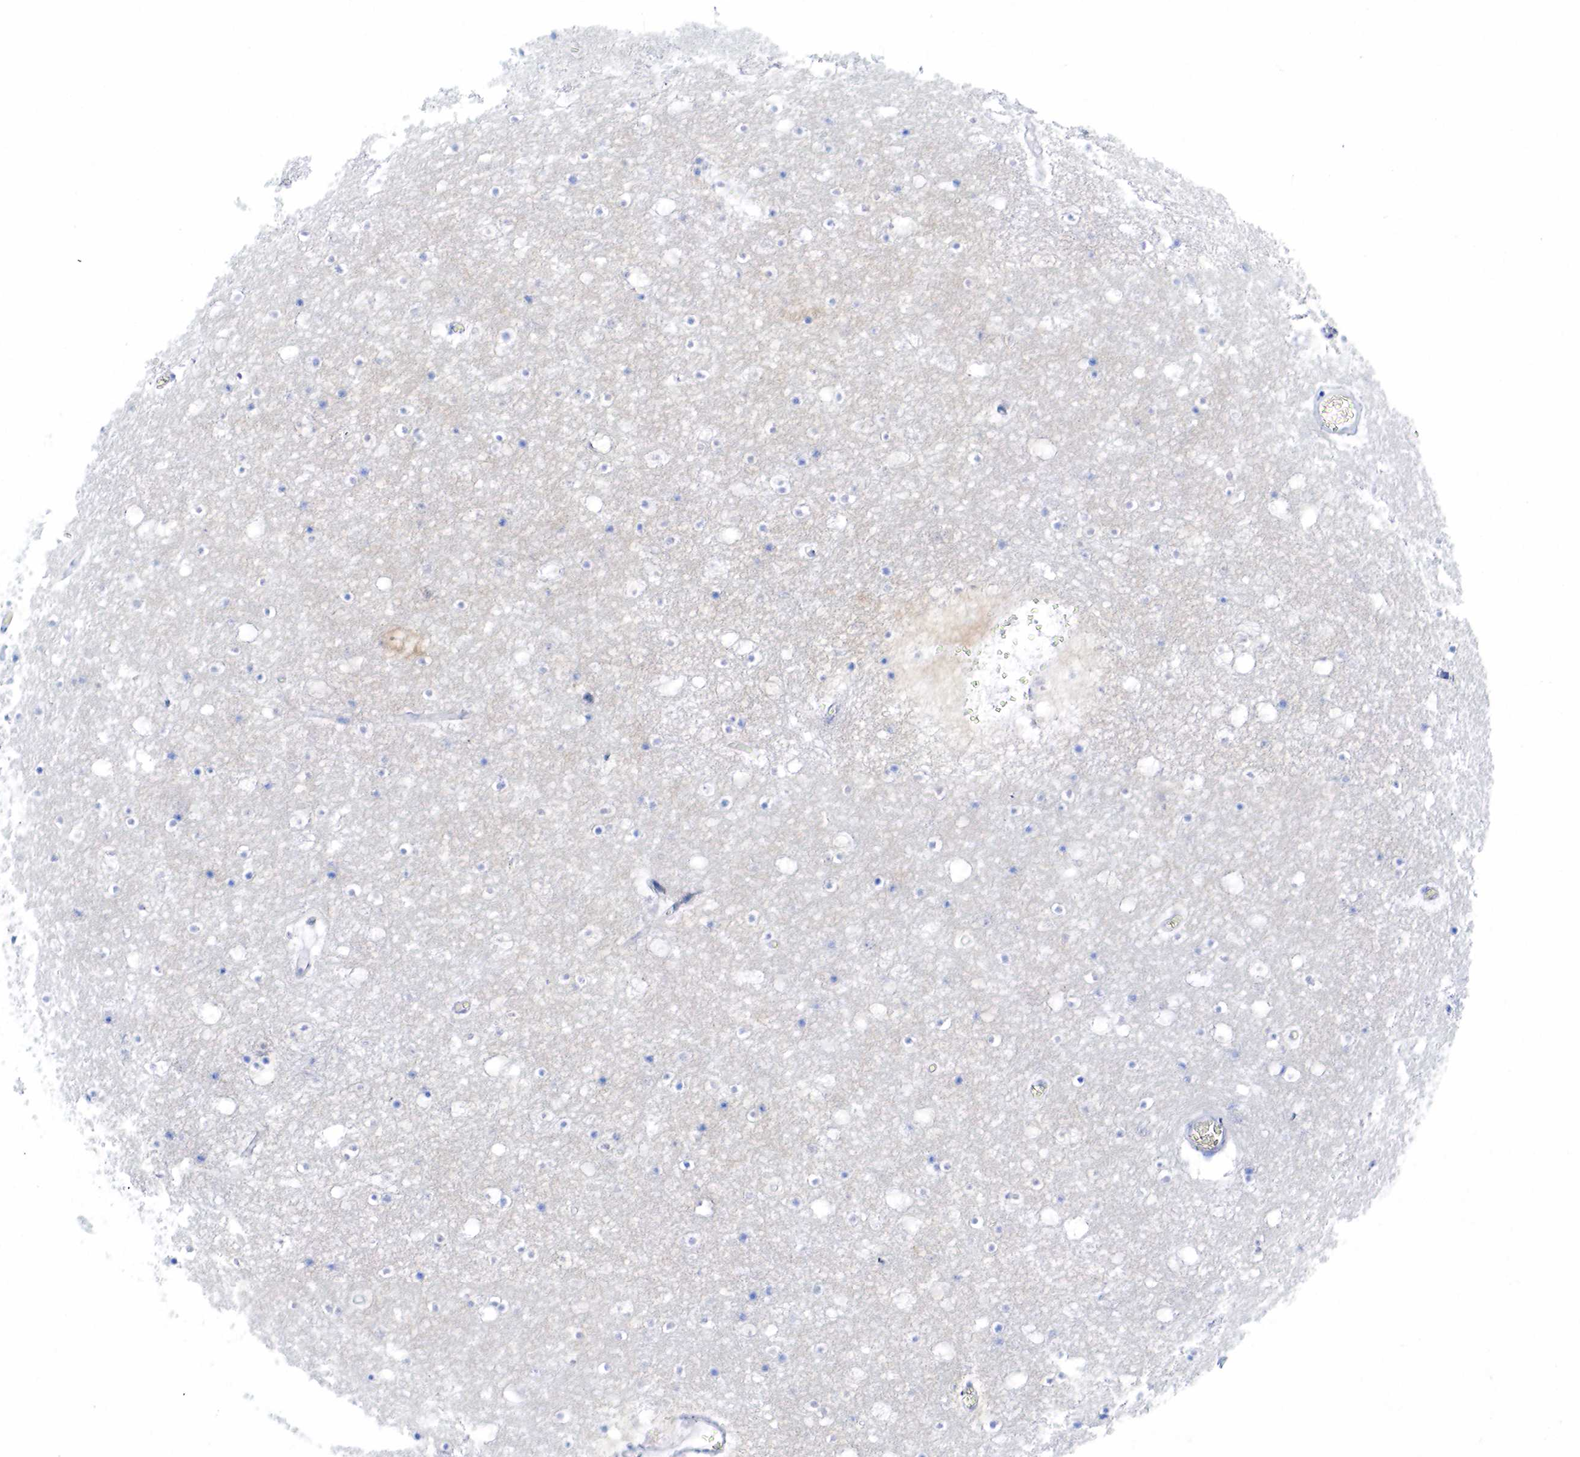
{"staining": {"intensity": "negative", "quantity": "none", "location": "none"}, "tissue": "caudate", "cell_type": "Glial cells", "image_type": "normal", "snomed": [{"axis": "morphology", "description": "Normal tissue, NOS"}, {"axis": "topography", "description": "Lateral ventricle wall"}], "caption": "An IHC photomicrograph of unremarkable caudate is shown. There is no staining in glial cells of caudate.", "gene": "KRT18", "patient": {"sex": "male", "age": 45}}